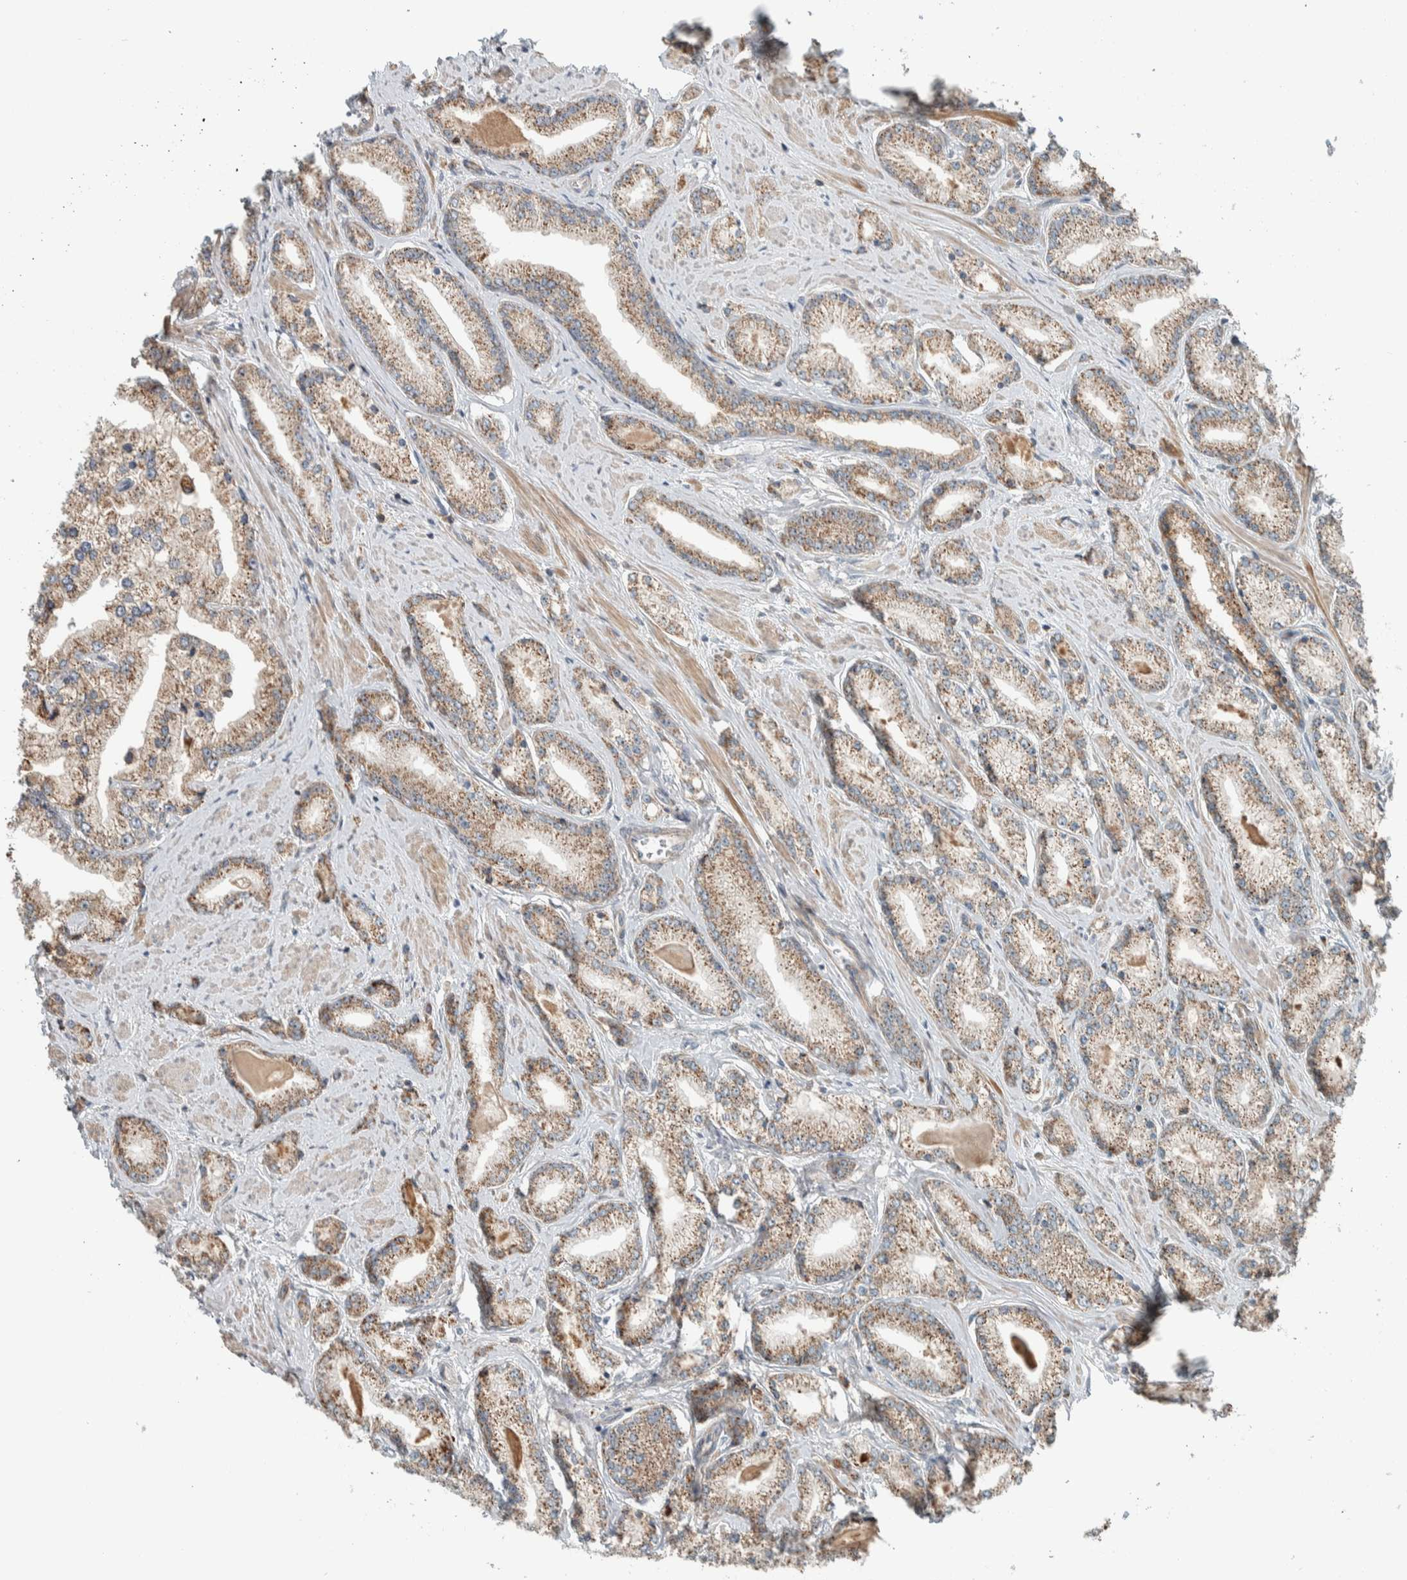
{"staining": {"intensity": "moderate", "quantity": ">75%", "location": "cytoplasmic/membranous"}, "tissue": "prostate cancer", "cell_type": "Tumor cells", "image_type": "cancer", "snomed": [{"axis": "morphology", "description": "Adenocarcinoma, Low grade"}, {"axis": "topography", "description": "Prostate"}], "caption": "Immunohistochemical staining of adenocarcinoma (low-grade) (prostate) exhibits moderate cytoplasmic/membranous protein positivity in about >75% of tumor cells.", "gene": "SLFN12L", "patient": {"sex": "male", "age": 62}}